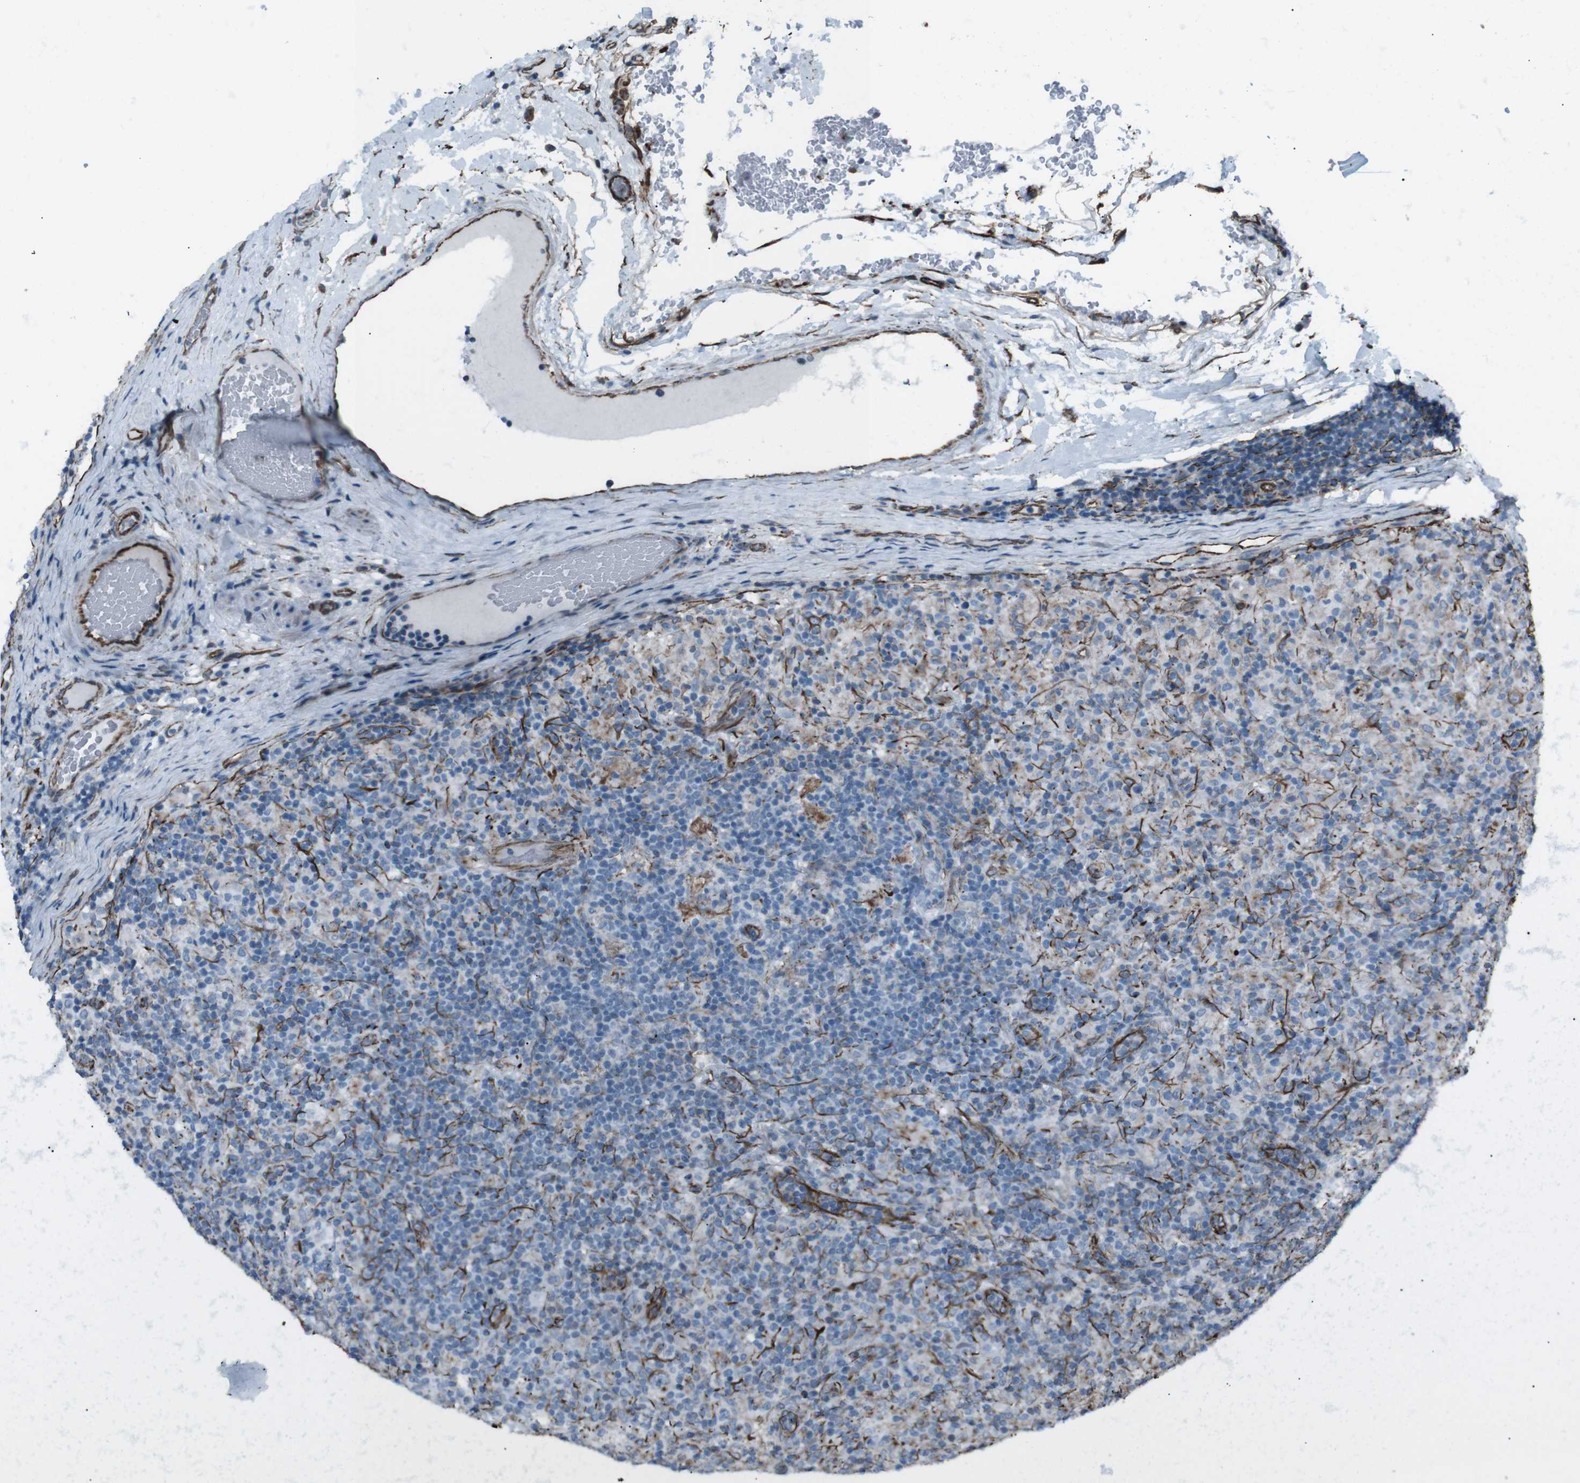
{"staining": {"intensity": "negative", "quantity": "none", "location": "none"}, "tissue": "lymphoma", "cell_type": "Tumor cells", "image_type": "cancer", "snomed": [{"axis": "morphology", "description": "Hodgkin's disease, NOS"}, {"axis": "topography", "description": "Lymph node"}], "caption": "There is no significant staining in tumor cells of lymphoma.", "gene": "ZDHHC6", "patient": {"sex": "male", "age": 70}}